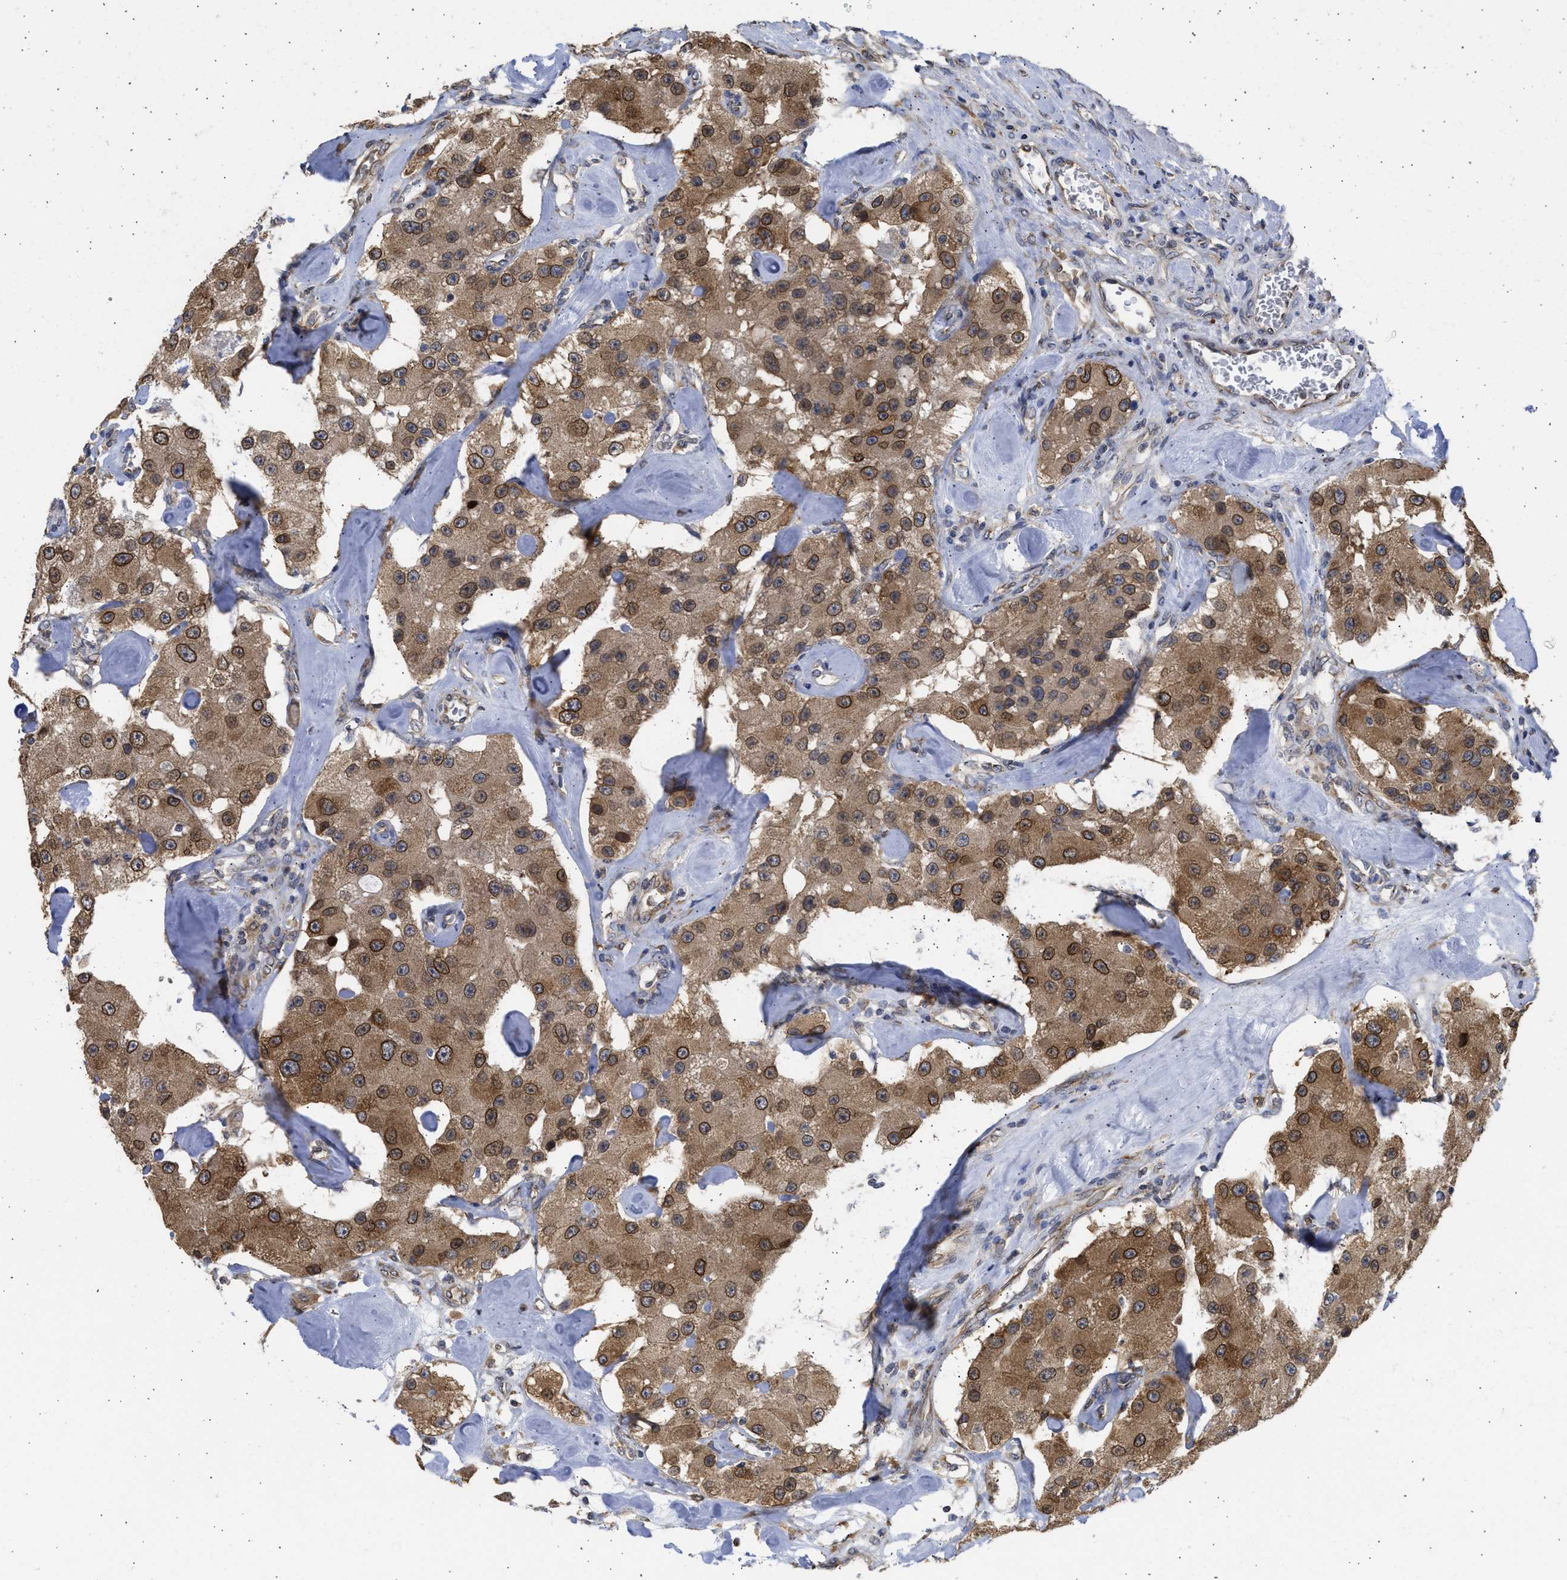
{"staining": {"intensity": "moderate", "quantity": ">75%", "location": "cytoplasmic/membranous,nuclear"}, "tissue": "carcinoid", "cell_type": "Tumor cells", "image_type": "cancer", "snomed": [{"axis": "morphology", "description": "Carcinoid, malignant, NOS"}, {"axis": "topography", "description": "Pancreas"}], "caption": "Immunohistochemistry histopathology image of neoplastic tissue: carcinoid stained using immunohistochemistry shows medium levels of moderate protein expression localized specifically in the cytoplasmic/membranous and nuclear of tumor cells, appearing as a cytoplasmic/membranous and nuclear brown color.", "gene": "DNAJC1", "patient": {"sex": "male", "age": 41}}